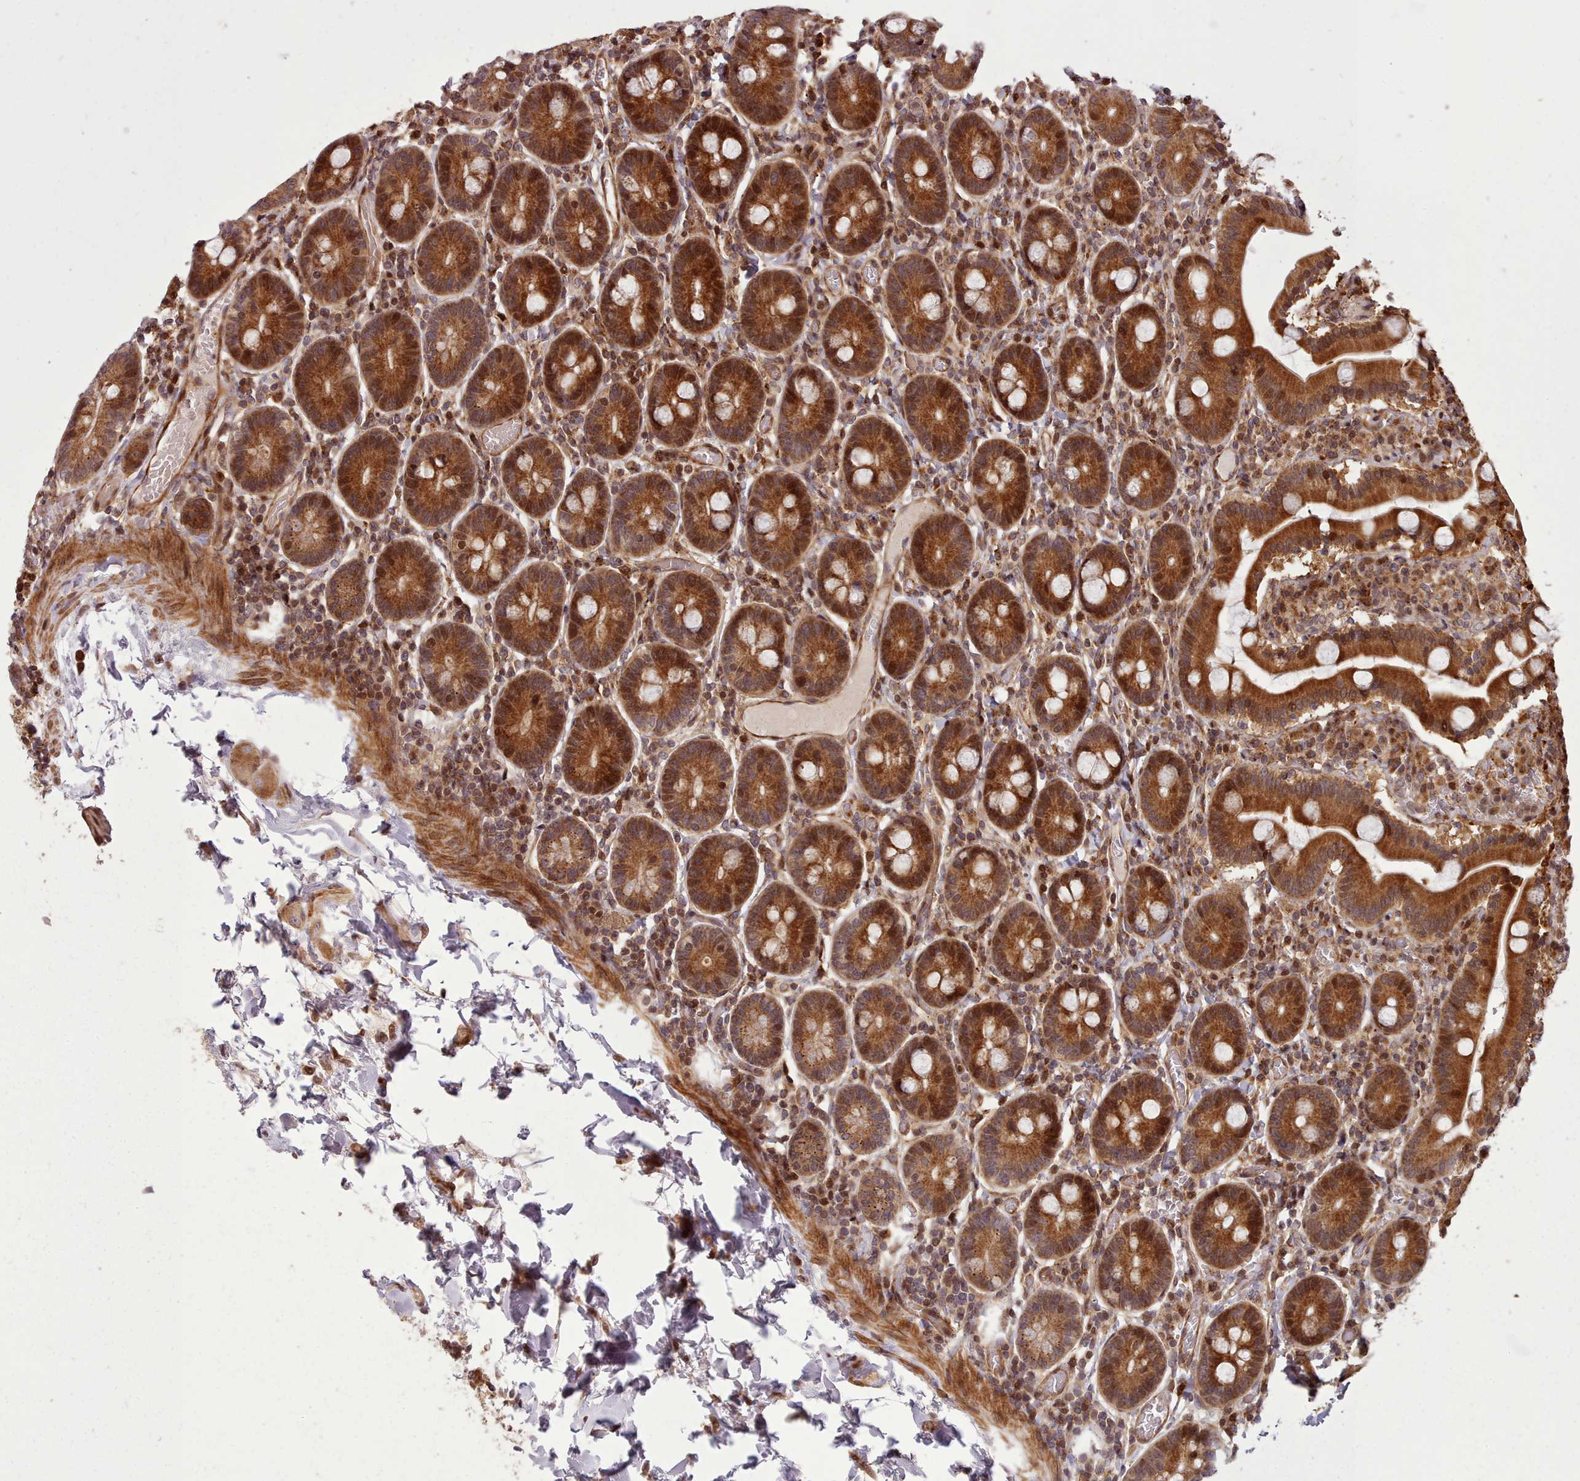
{"staining": {"intensity": "strong", "quantity": ">75%", "location": "cytoplasmic/membranous,nuclear"}, "tissue": "duodenum", "cell_type": "Glandular cells", "image_type": "normal", "snomed": [{"axis": "morphology", "description": "Normal tissue, NOS"}, {"axis": "topography", "description": "Duodenum"}], "caption": "The immunohistochemical stain highlights strong cytoplasmic/membranous,nuclear expression in glandular cells of unremarkable duodenum.", "gene": "NLRP7", "patient": {"sex": "male", "age": 55}}